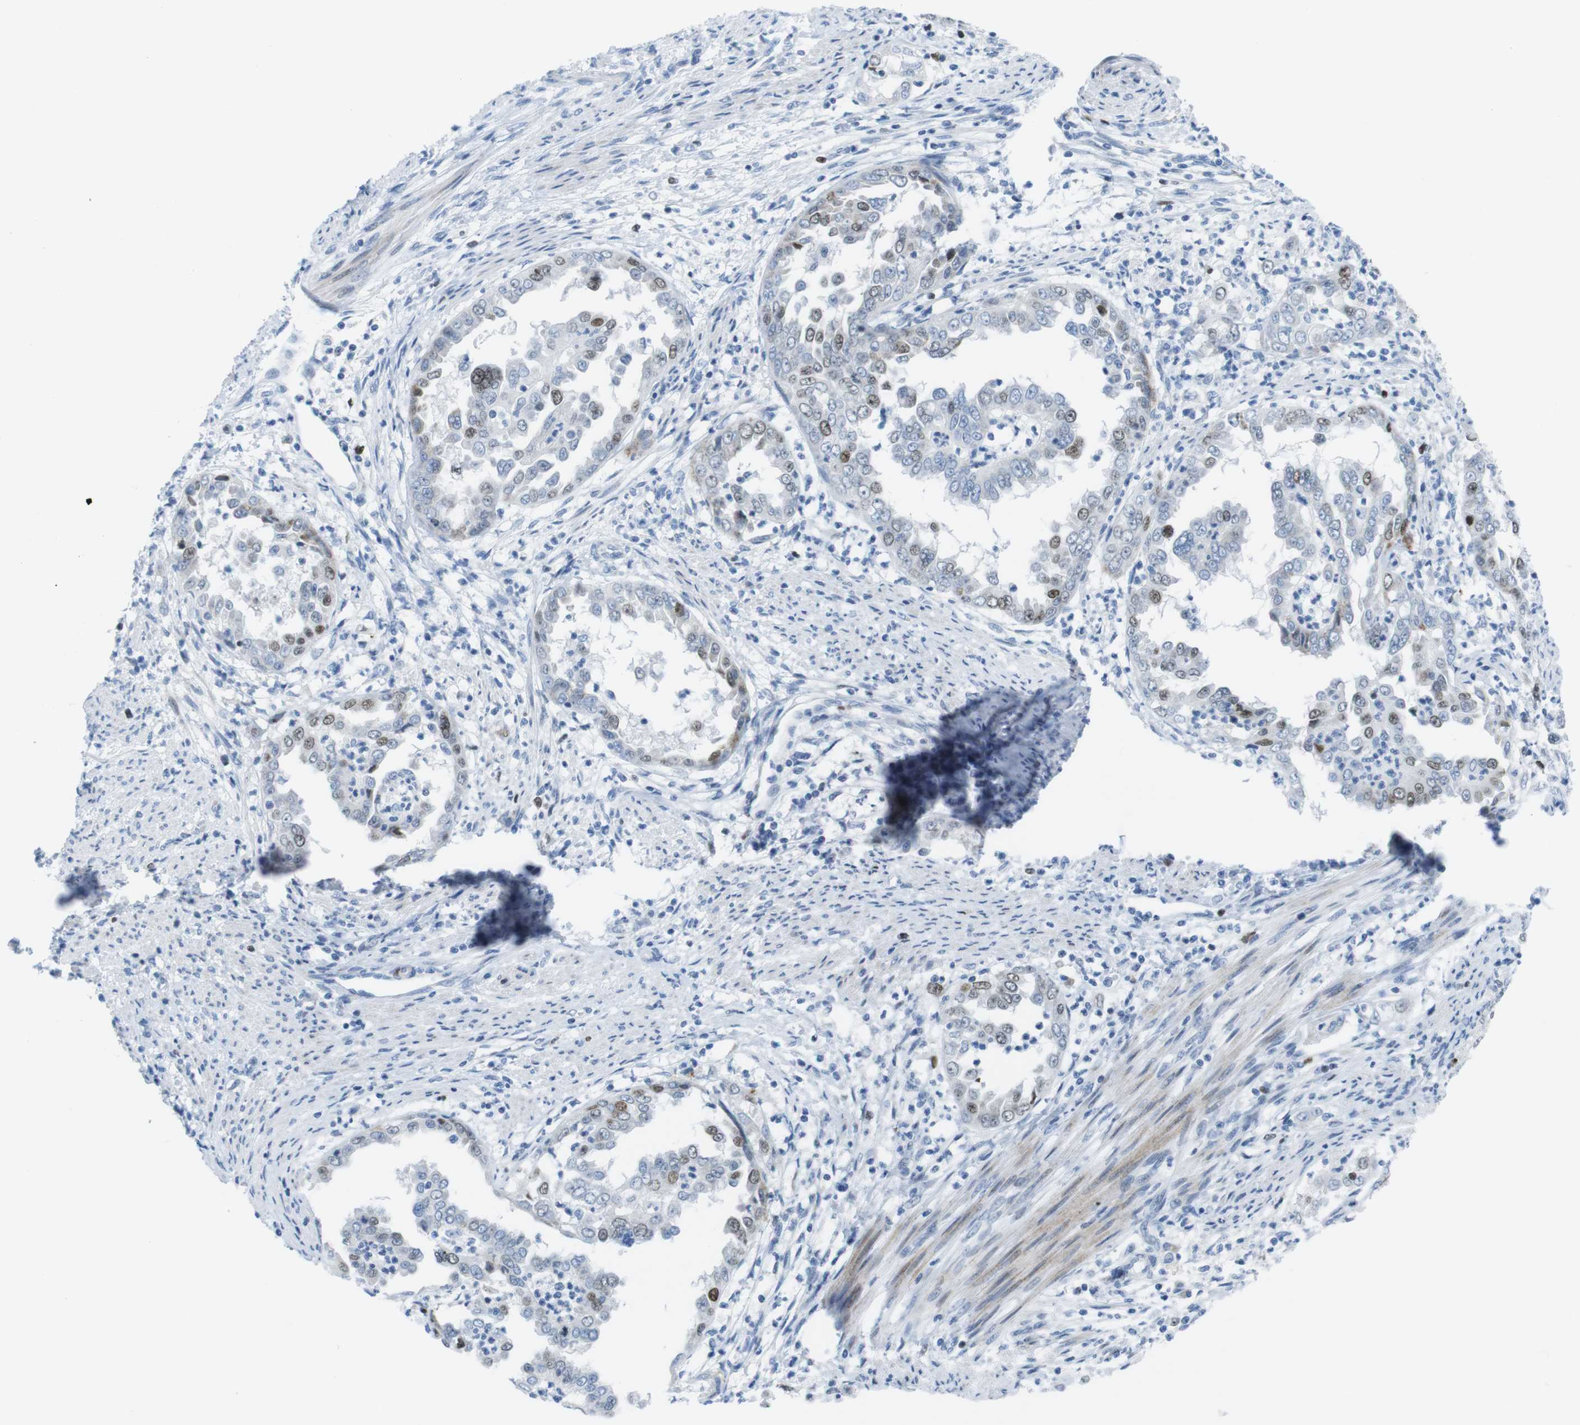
{"staining": {"intensity": "moderate", "quantity": "25%-75%", "location": "nuclear"}, "tissue": "endometrial cancer", "cell_type": "Tumor cells", "image_type": "cancer", "snomed": [{"axis": "morphology", "description": "Adenocarcinoma, NOS"}, {"axis": "topography", "description": "Endometrium"}], "caption": "A high-resolution micrograph shows immunohistochemistry staining of endometrial cancer, which displays moderate nuclear positivity in approximately 25%-75% of tumor cells.", "gene": "CHAF1A", "patient": {"sex": "female", "age": 85}}